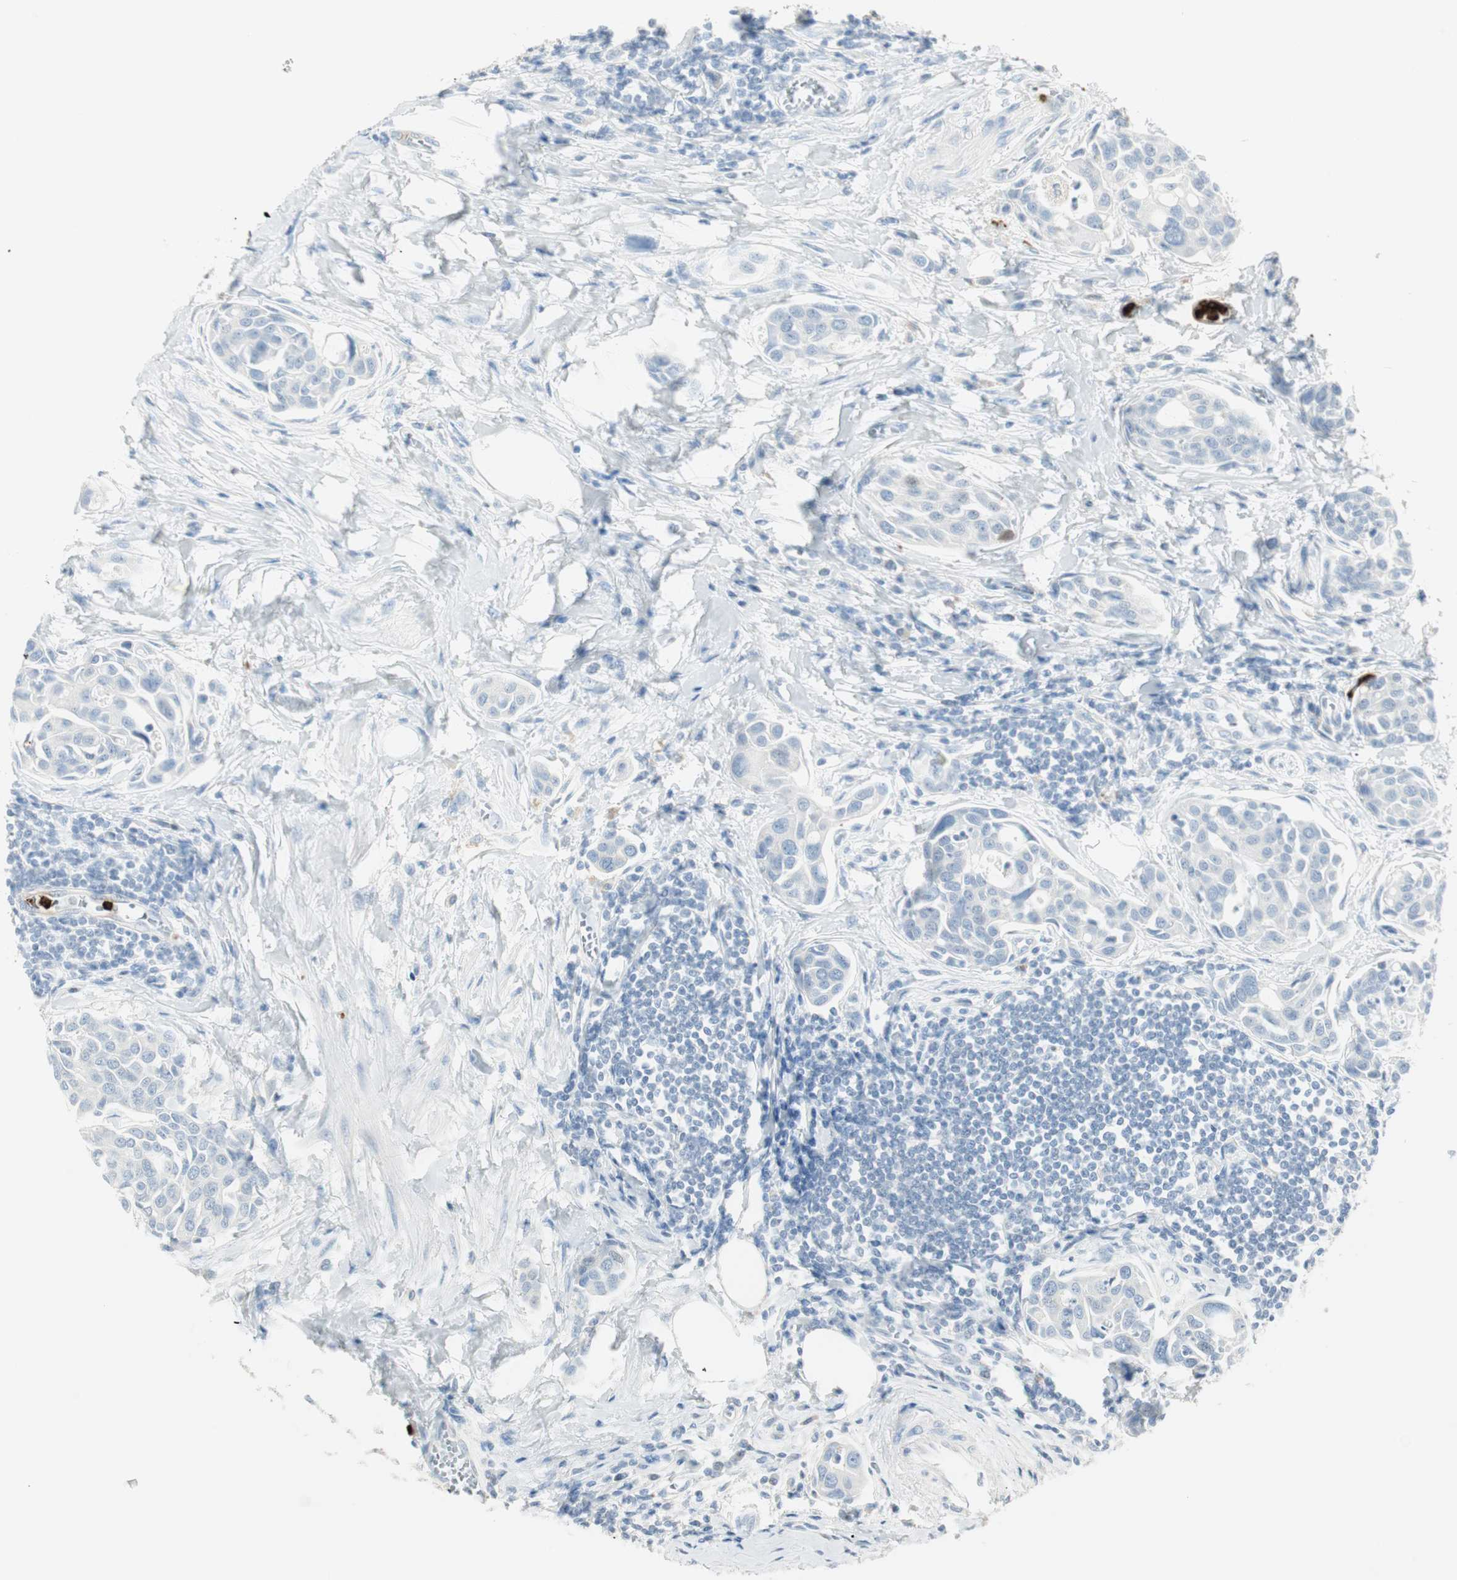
{"staining": {"intensity": "negative", "quantity": "none", "location": "none"}, "tissue": "urothelial cancer", "cell_type": "Tumor cells", "image_type": "cancer", "snomed": [{"axis": "morphology", "description": "Urothelial carcinoma, High grade"}, {"axis": "topography", "description": "Urinary bladder"}], "caption": "Tumor cells show no significant protein staining in urothelial carcinoma (high-grade).", "gene": "PRTN3", "patient": {"sex": "male", "age": 78}}